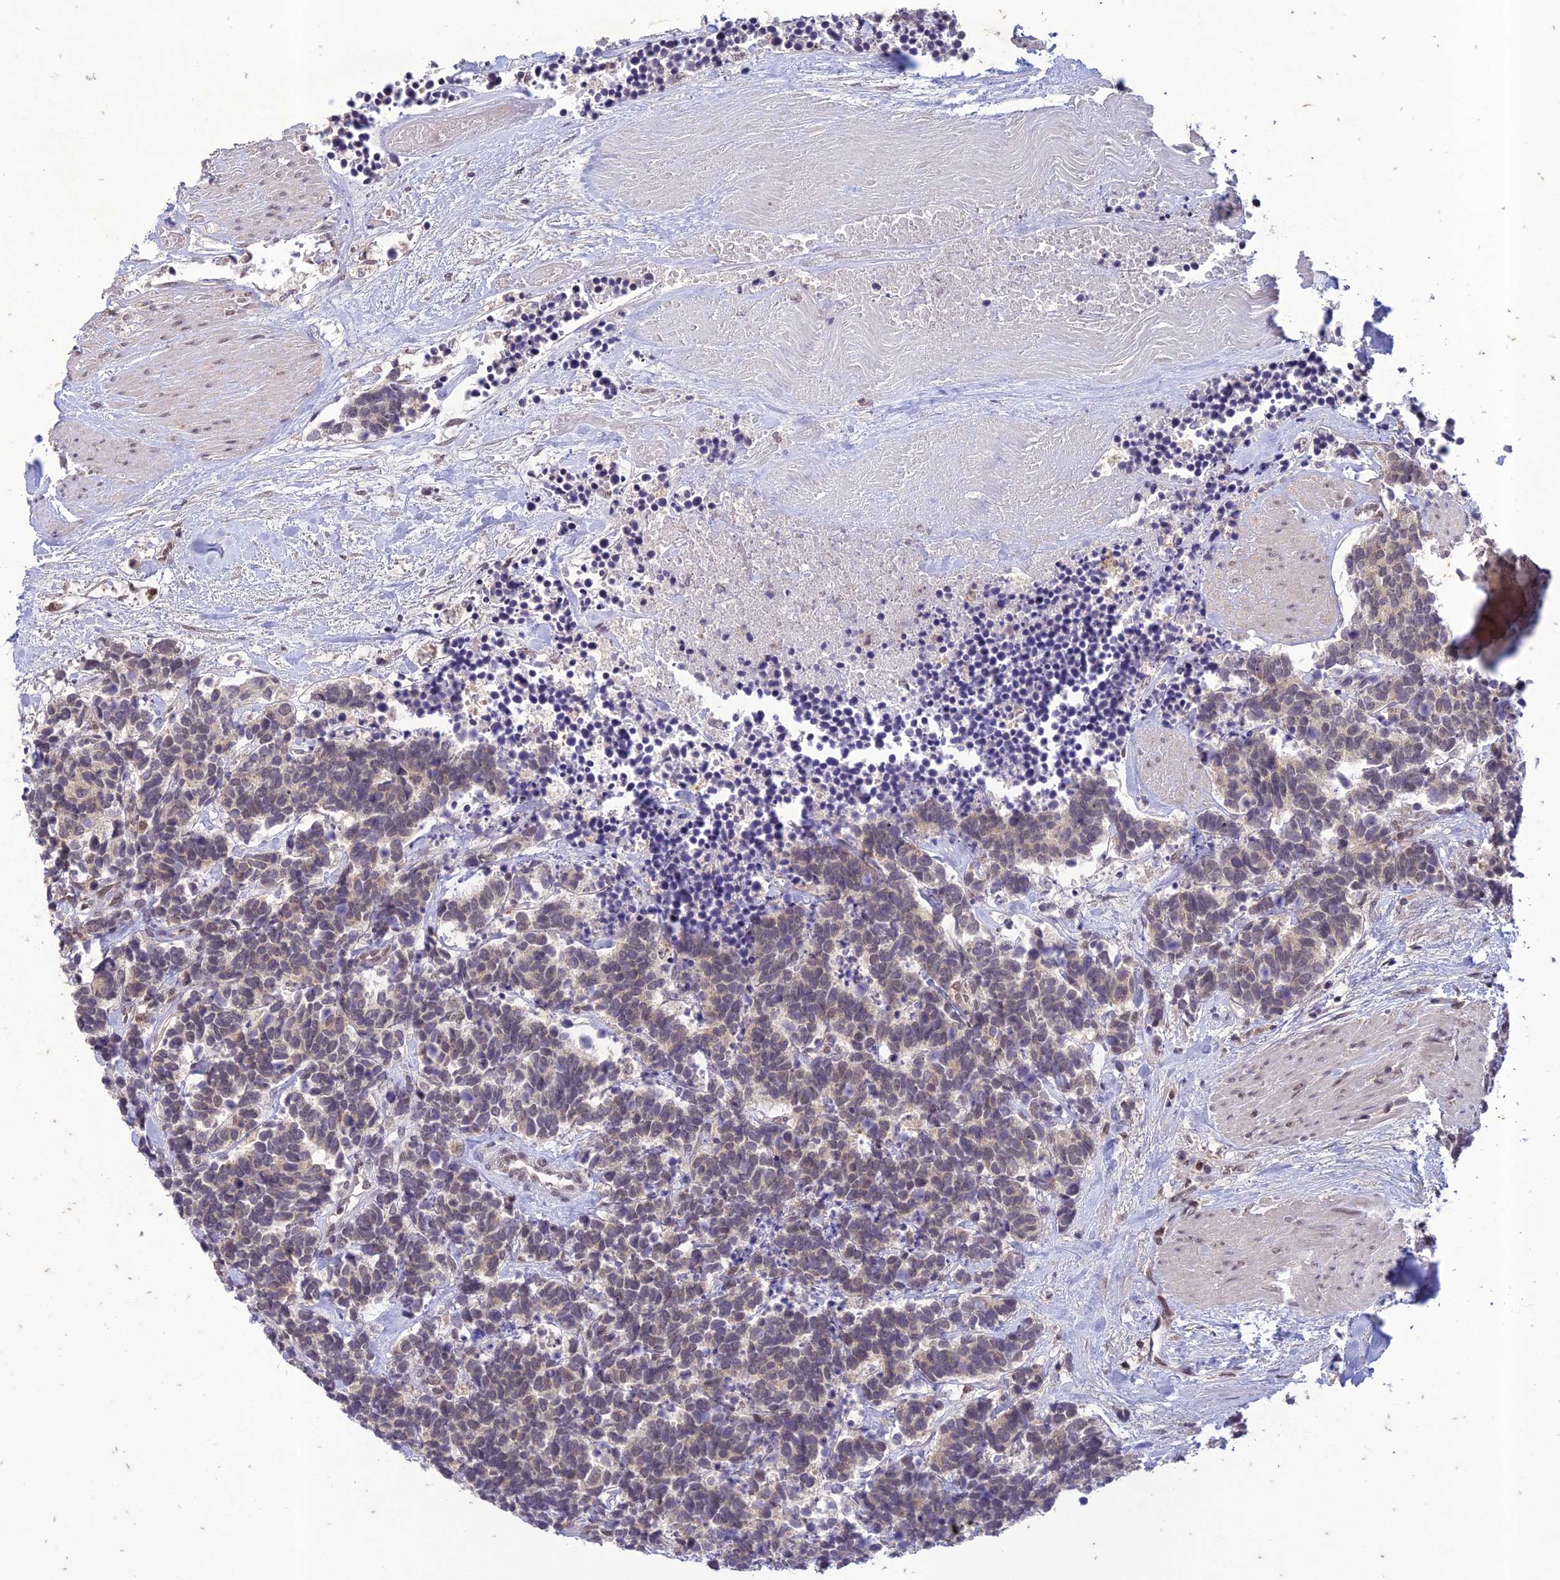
{"staining": {"intensity": "weak", "quantity": "<25%", "location": "cytoplasmic/membranous"}, "tissue": "carcinoid", "cell_type": "Tumor cells", "image_type": "cancer", "snomed": [{"axis": "morphology", "description": "Carcinoma, NOS"}, {"axis": "morphology", "description": "Carcinoid, malignant, NOS"}, {"axis": "topography", "description": "Urinary bladder"}], "caption": "IHC image of carcinoid stained for a protein (brown), which reveals no expression in tumor cells.", "gene": "POP4", "patient": {"sex": "male", "age": 57}}